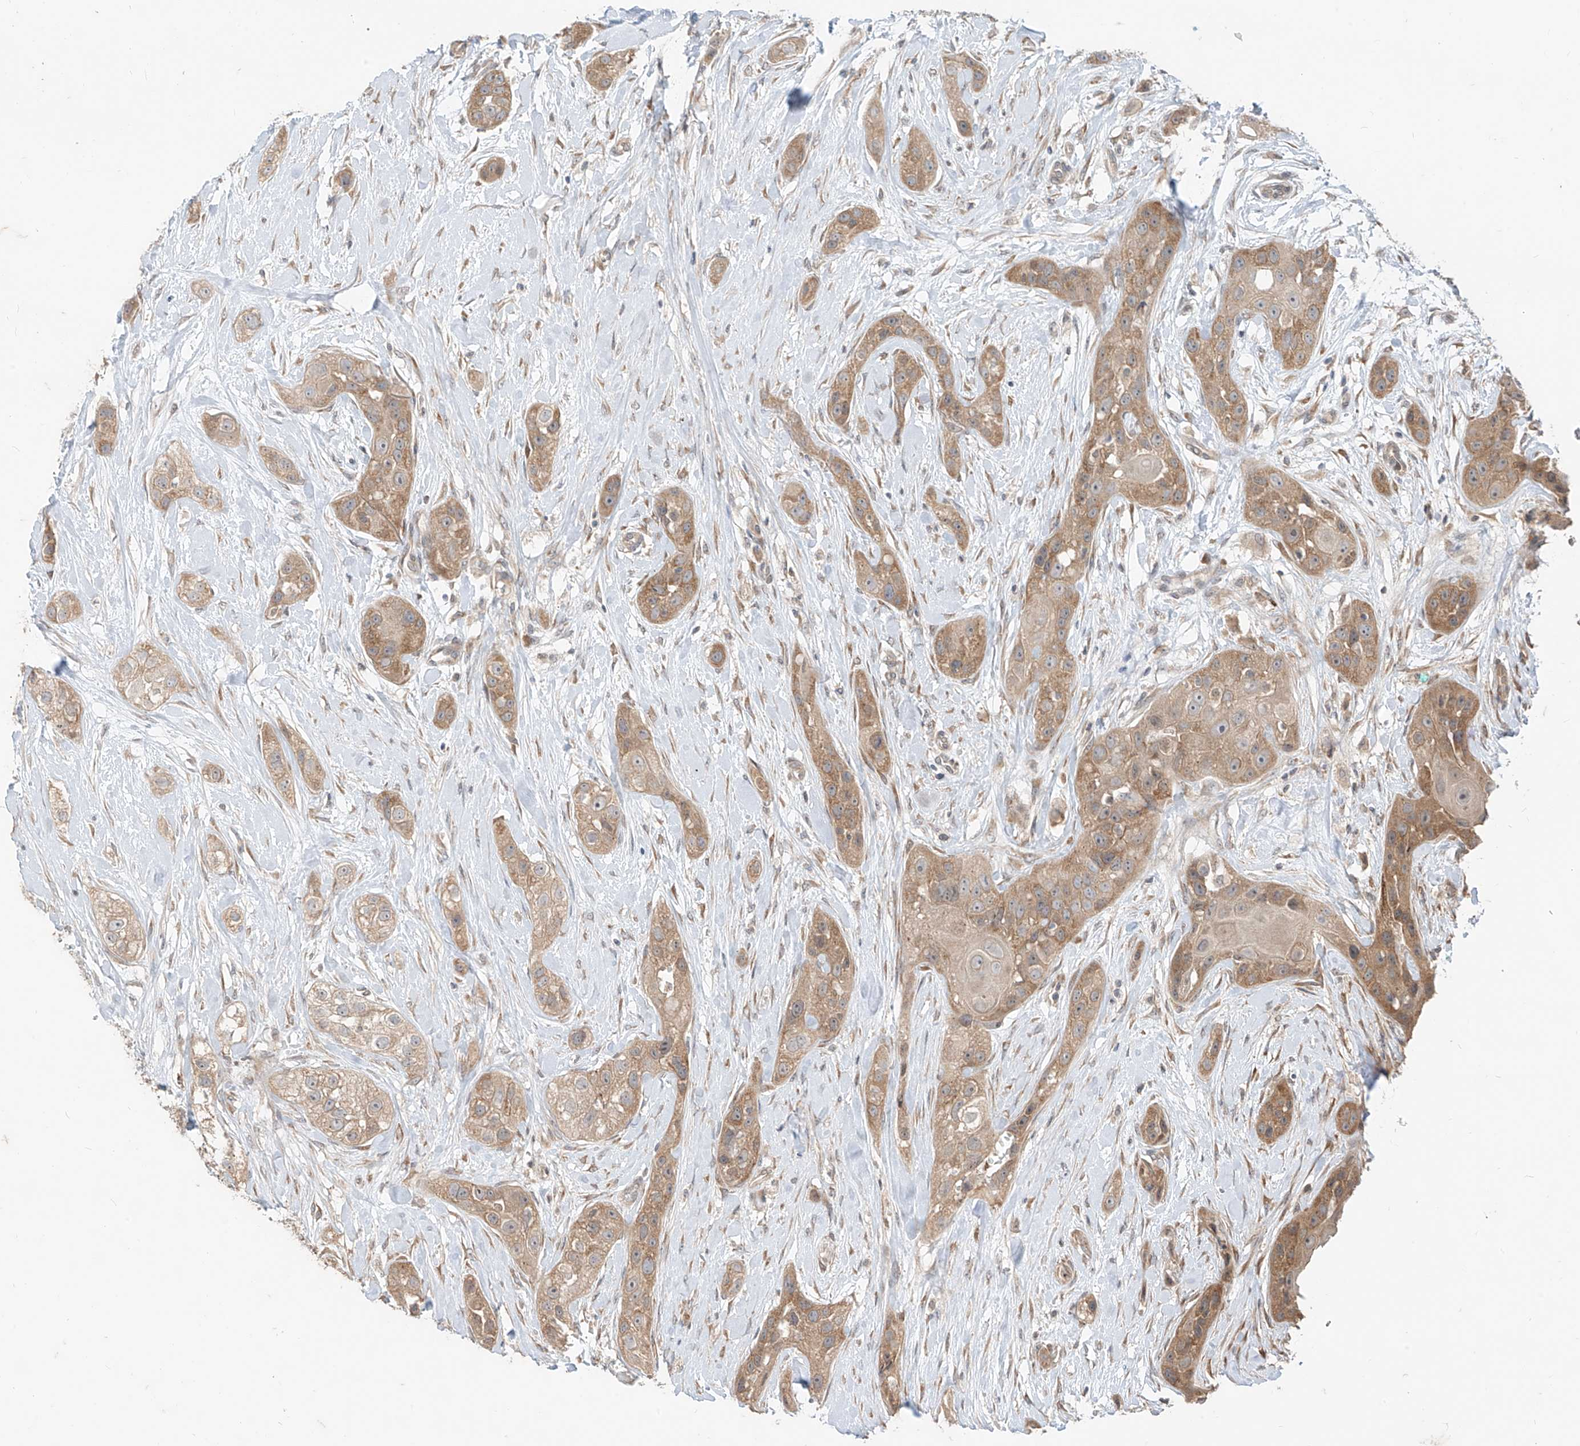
{"staining": {"intensity": "moderate", "quantity": ">75%", "location": "cytoplasmic/membranous"}, "tissue": "head and neck cancer", "cell_type": "Tumor cells", "image_type": "cancer", "snomed": [{"axis": "morphology", "description": "Normal tissue, NOS"}, {"axis": "morphology", "description": "Squamous cell carcinoma, NOS"}, {"axis": "topography", "description": "Skeletal muscle"}, {"axis": "topography", "description": "Head-Neck"}], "caption": "High-magnification brightfield microscopy of squamous cell carcinoma (head and neck) stained with DAB (brown) and counterstained with hematoxylin (blue). tumor cells exhibit moderate cytoplasmic/membranous expression is identified in about>75% of cells.", "gene": "MTUS2", "patient": {"sex": "male", "age": 51}}